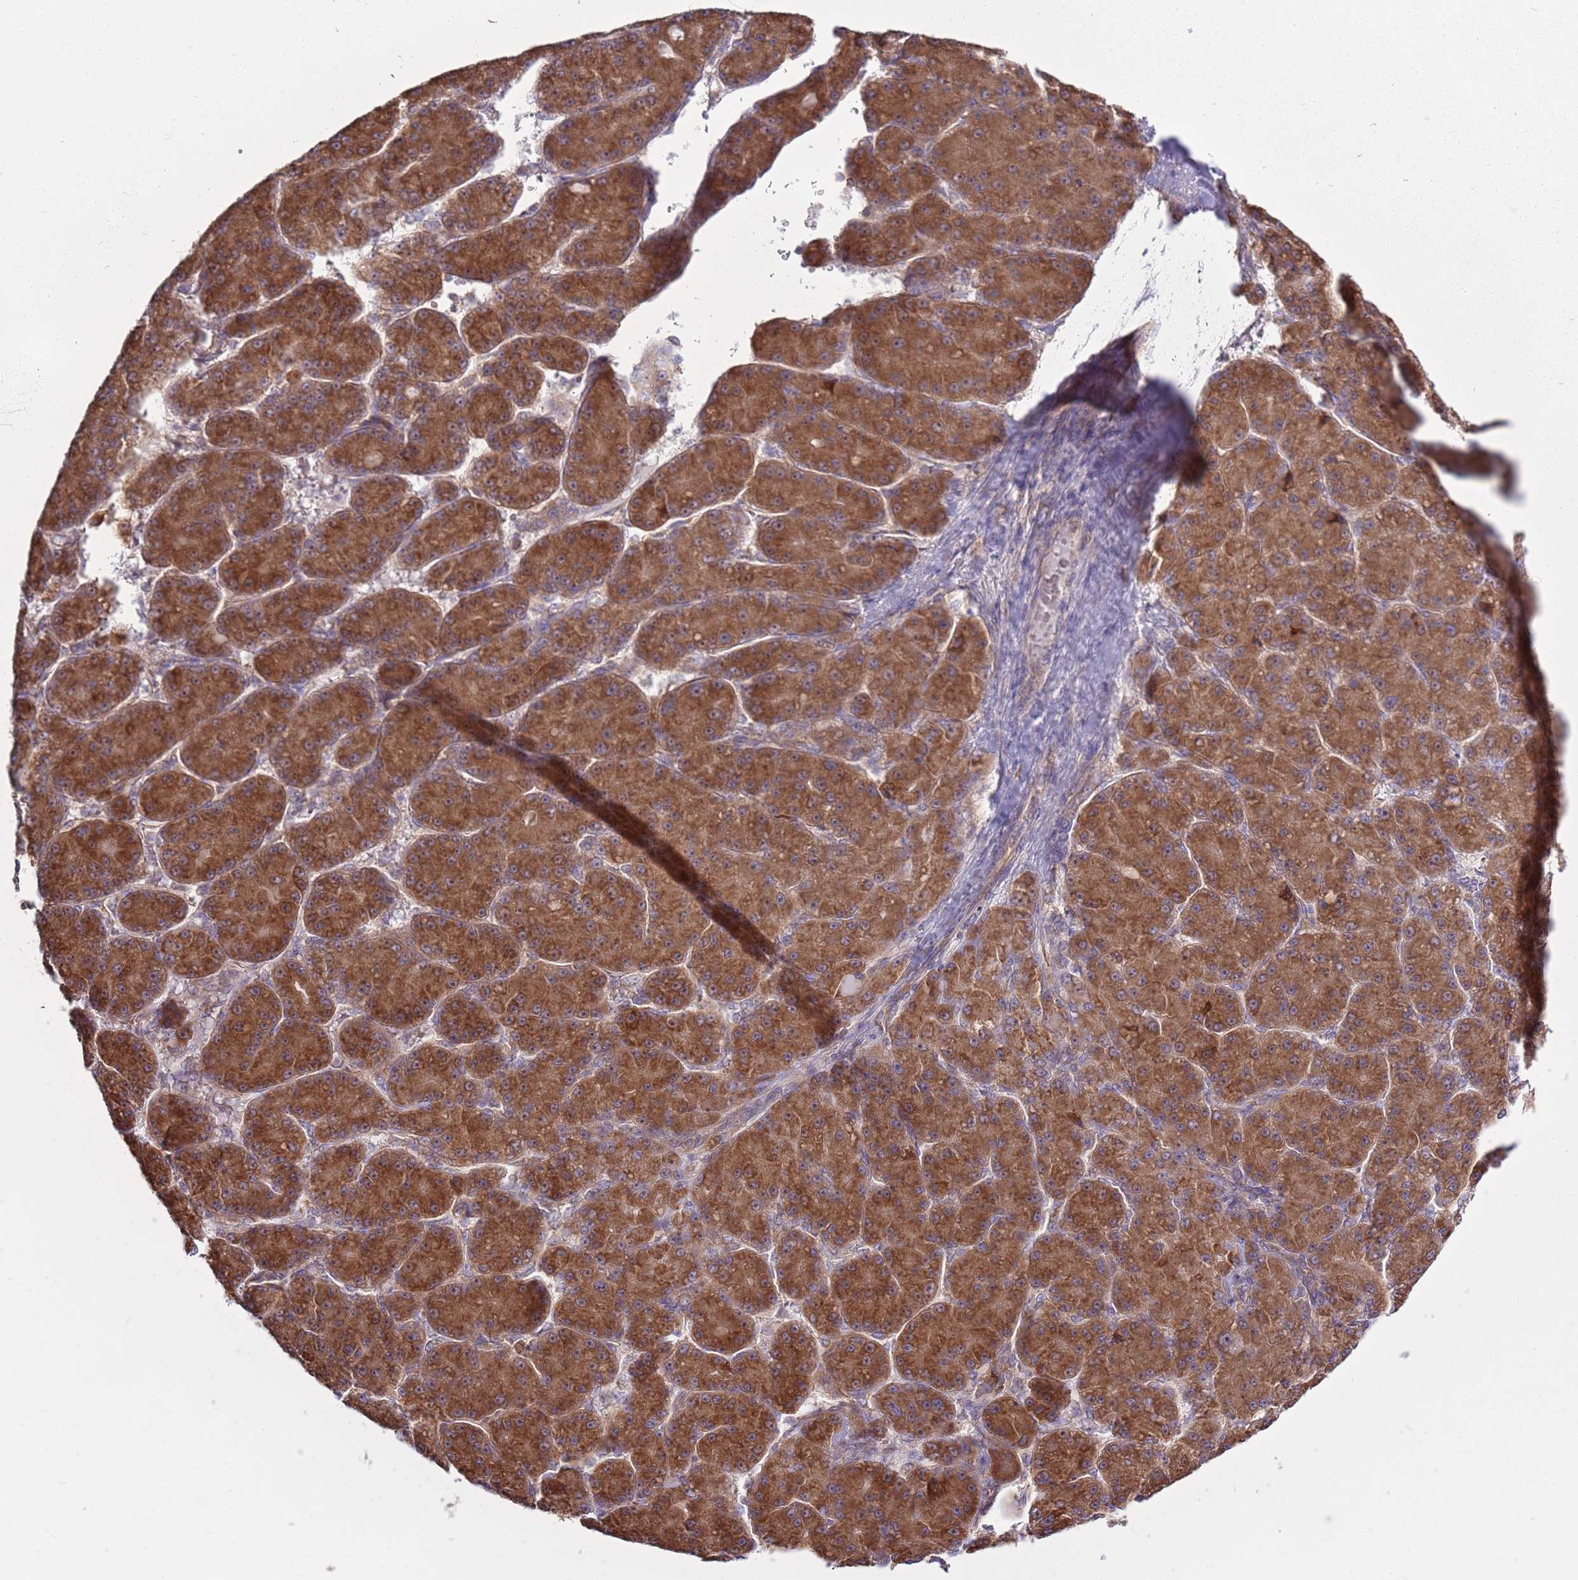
{"staining": {"intensity": "strong", "quantity": ">75%", "location": "cytoplasmic/membranous"}, "tissue": "liver cancer", "cell_type": "Tumor cells", "image_type": "cancer", "snomed": [{"axis": "morphology", "description": "Carcinoma, Hepatocellular, NOS"}, {"axis": "topography", "description": "Liver"}], "caption": "Strong cytoplasmic/membranous protein positivity is present in about >75% of tumor cells in hepatocellular carcinoma (liver). (Stains: DAB in brown, nuclei in blue, Microscopy: brightfield microscopy at high magnification).", "gene": "RPL17-C18orf32", "patient": {"sex": "male", "age": 67}}